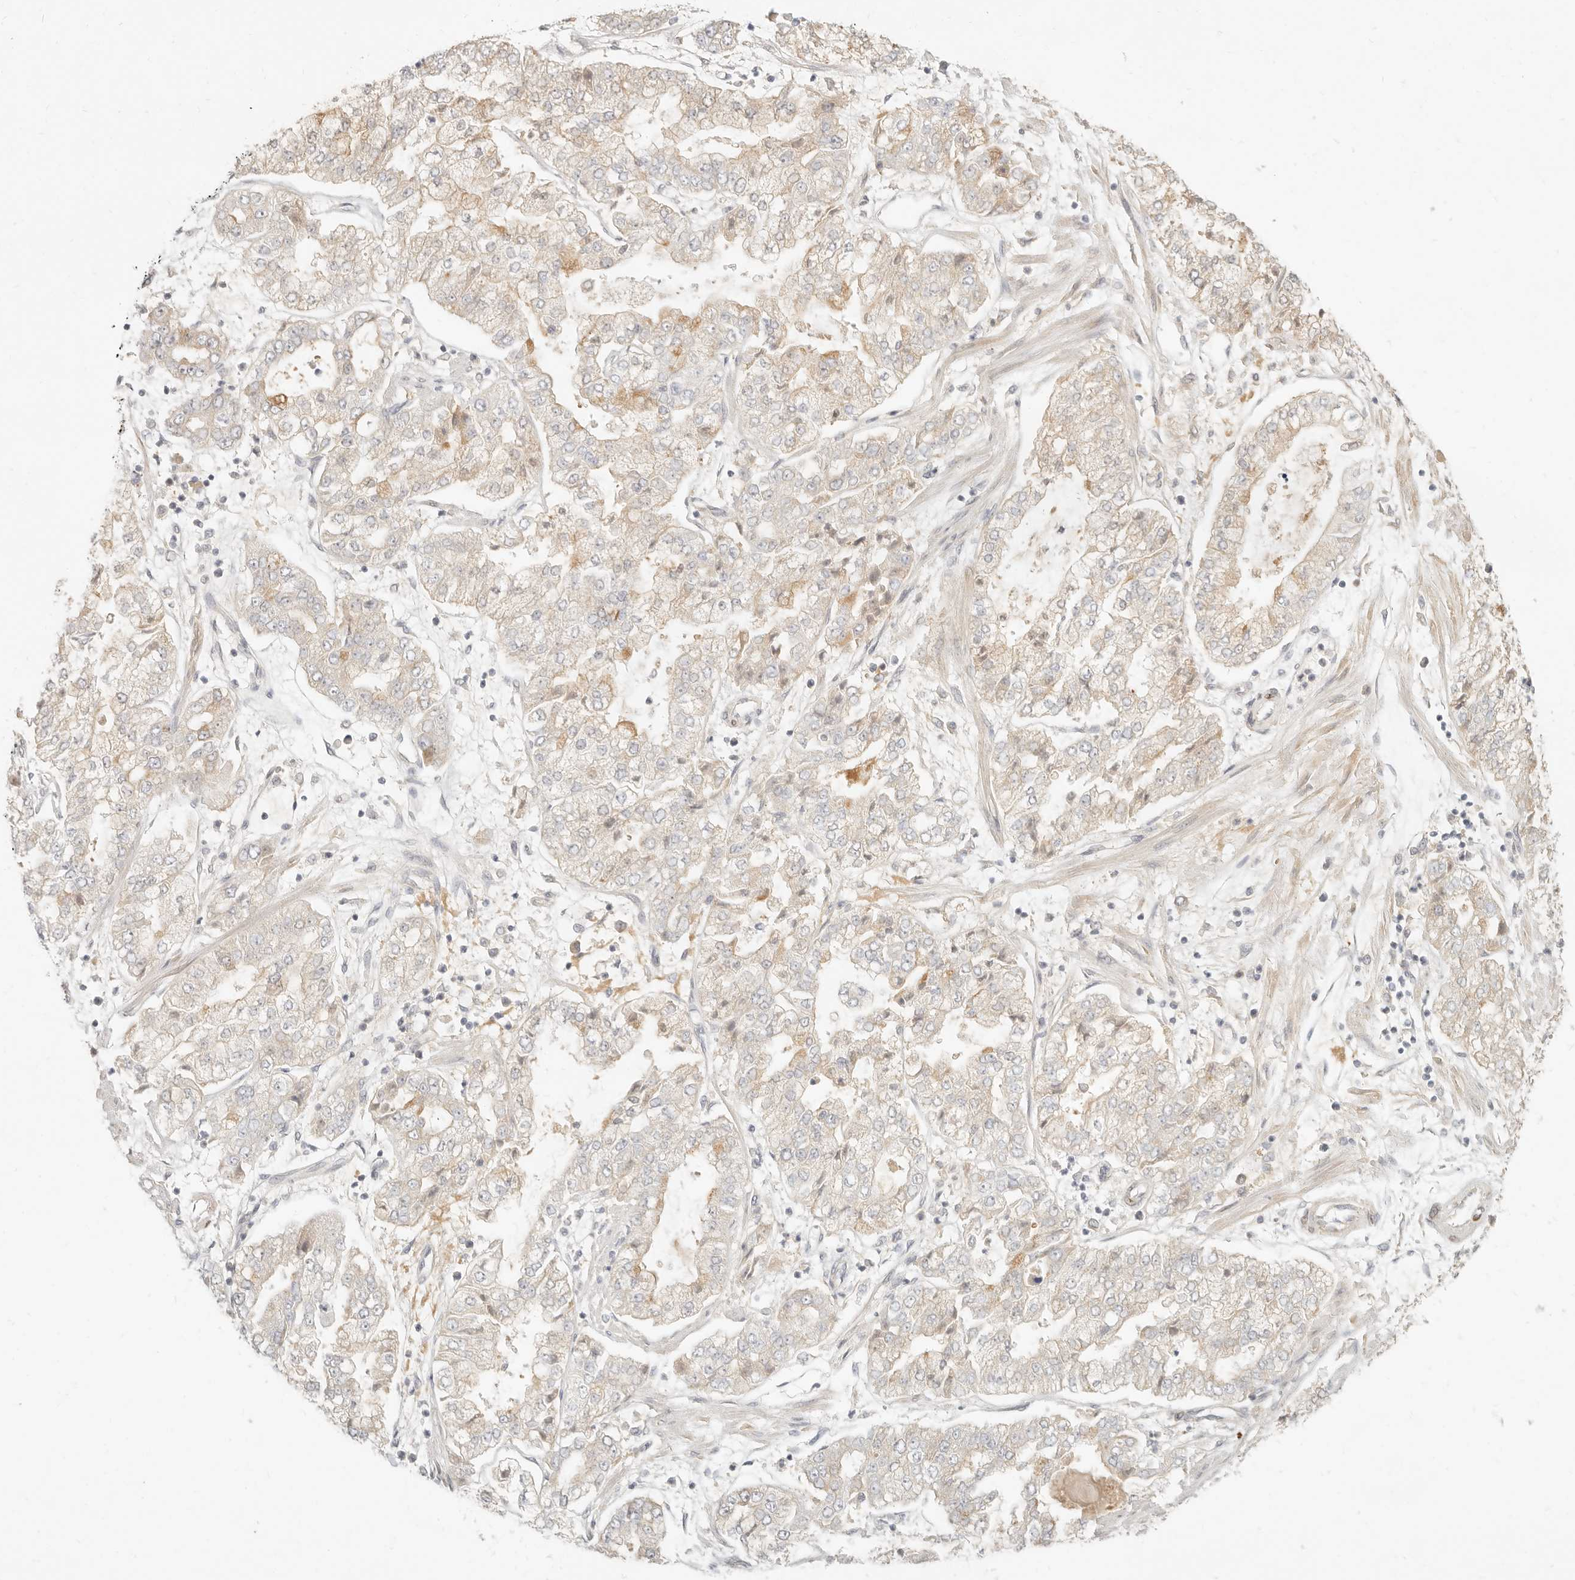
{"staining": {"intensity": "moderate", "quantity": "<25%", "location": "cytoplasmic/membranous"}, "tissue": "stomach cancer", "cell_type": "Tumor cells", "image_type": "cancer", "snomed": [{"axis": "morphology", "description": "Adenocarcinoma, NOS"}, {"axis": "topography", "description": "Stomach"}], "caption": "Stomach cancer (adenocarcinoma) stained with a protein marker shows moderate staining in tumor cells.", "gene": "PABPC4", "patient": {"sex": "male", "age": 76}}